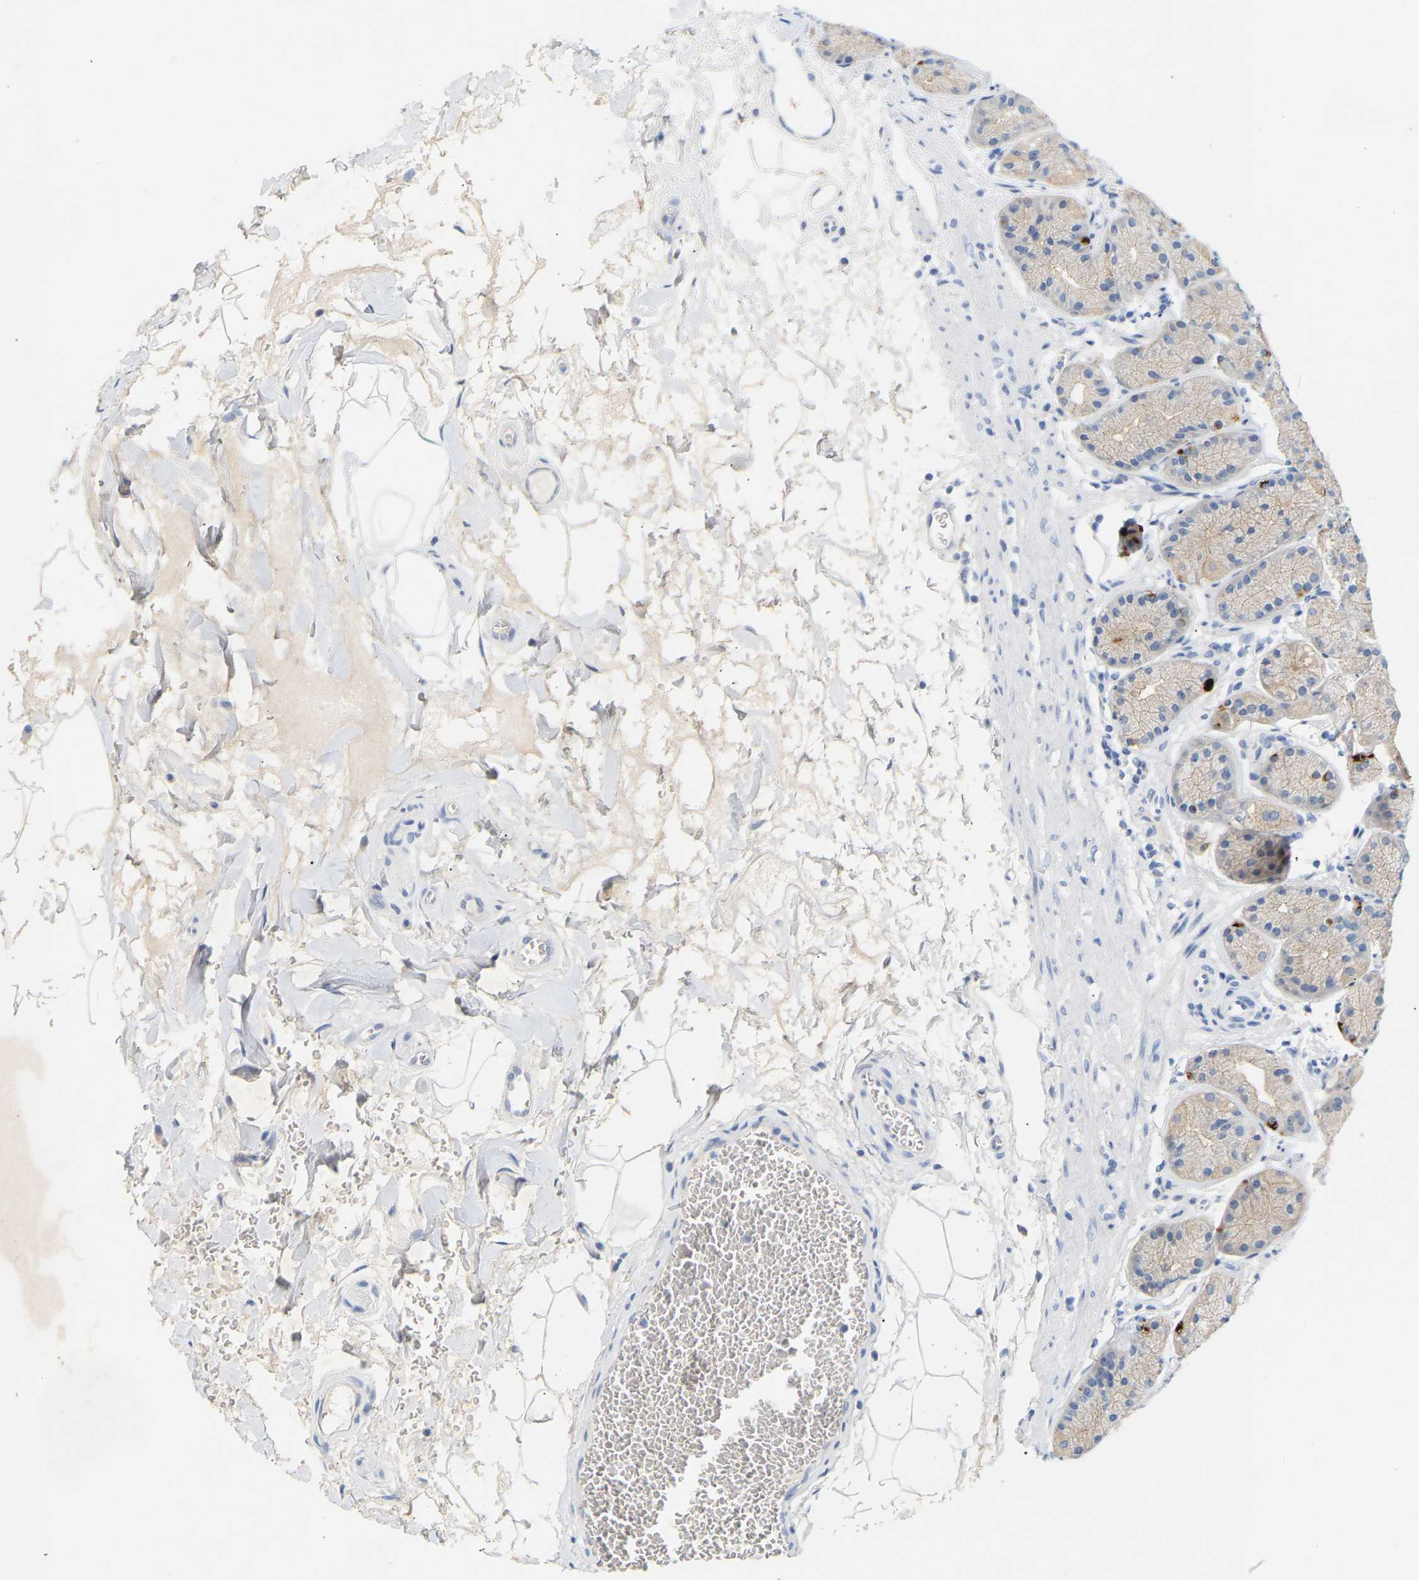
{"staining": {"intensity": "strong", "quantity": "<25%", "location": "cytoplasmic/membranous"}, "tissue": "stomach", "cell_type": "Glandular cells", "image_type": "normal", "snomed": [{"axis": "morphology", "description": "Normal tissue, NOS"}, {"axis": "topography", "description": "Stomach"}], "caption": "Stomach stained with a brown dye exhibits strong cytoplasmic/membranous positive expression in about <25% of glandular cells.", "gene": "PEX1", "patient": {"sex": "male", "age": 42}}